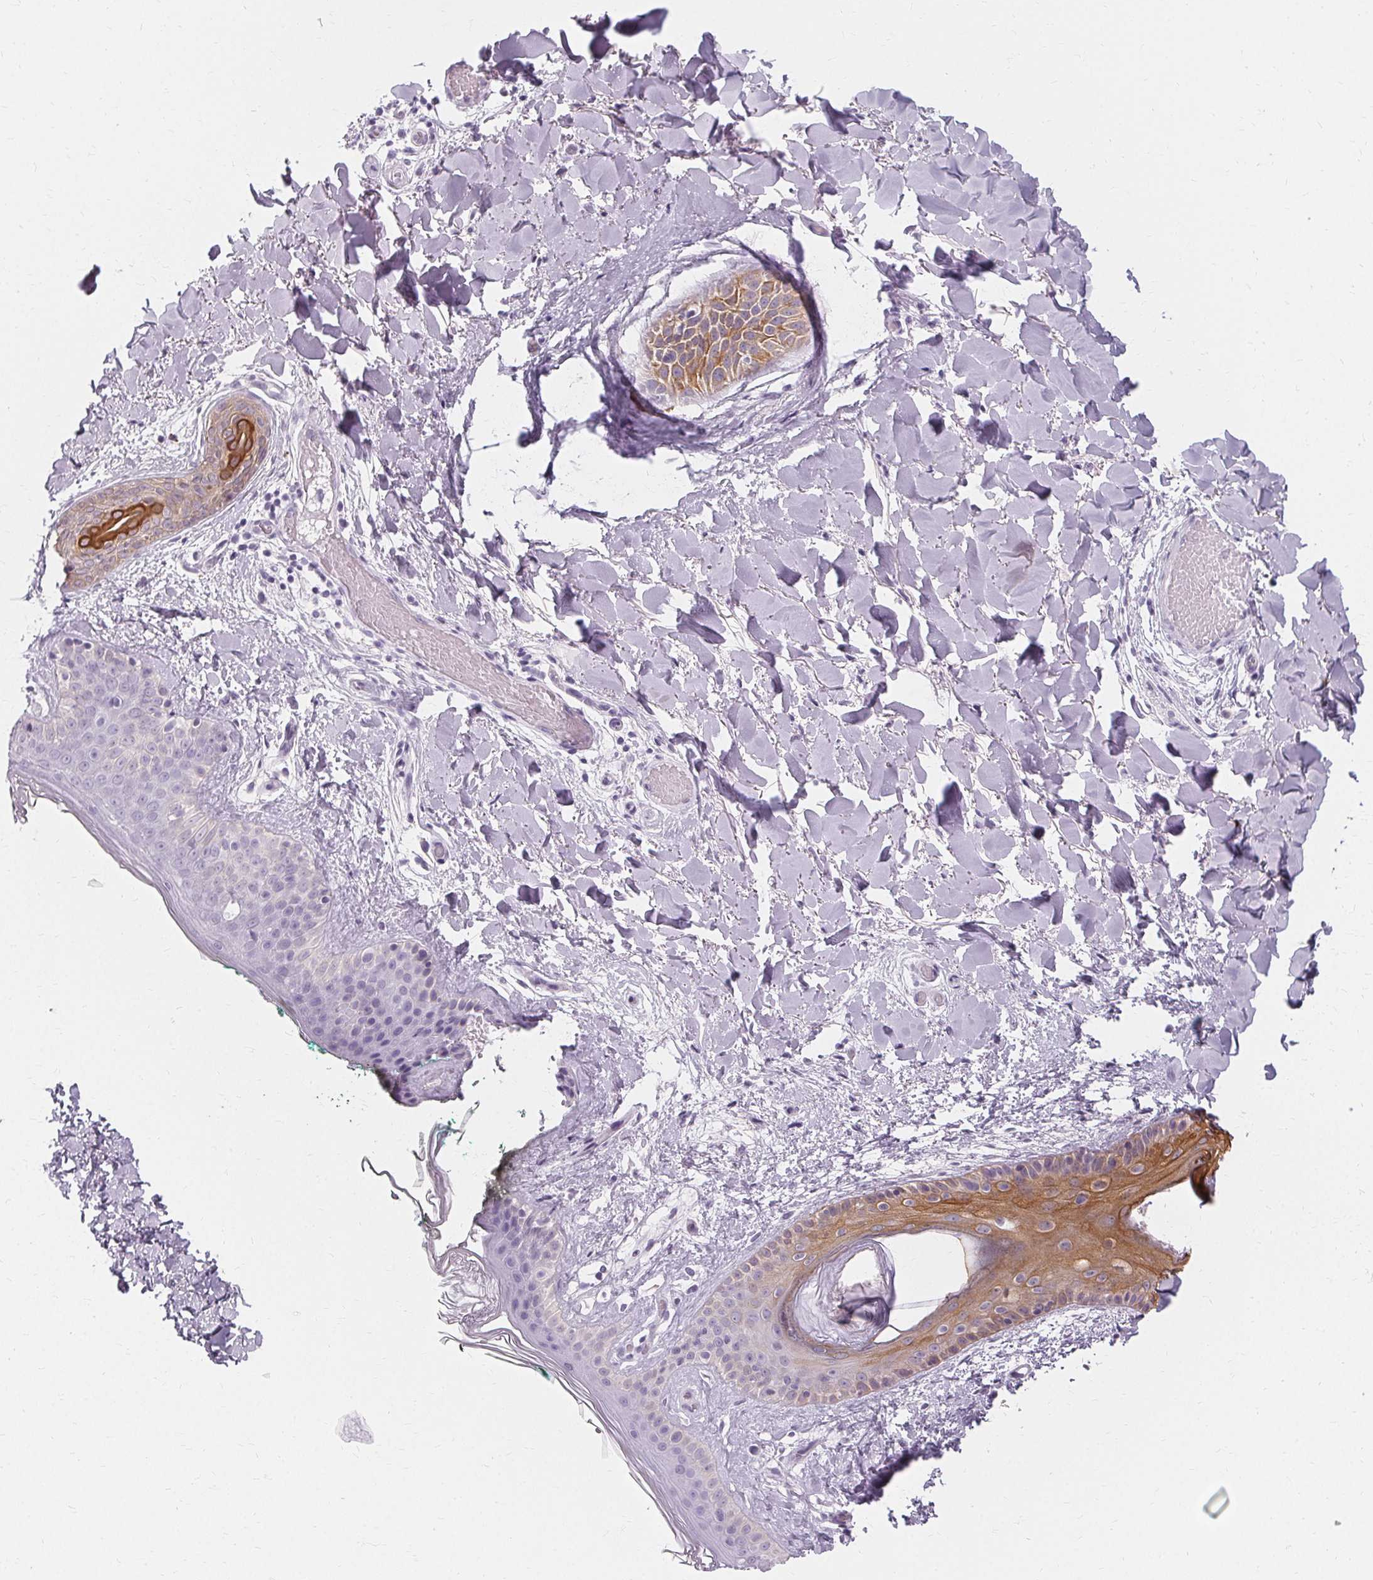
{"staining": {"intensity": "negative", "quantity": "none", "location": "none"}, "tissue": "skin", "cell_type": "Fibroblasts", "image_type": "normal", "snomed": [{"axis": "morphology", "description": "Normal tissue, NOS"}, {"axis": "topography", "description": "Skin"}], "caption": "IHC photomicrograph of benign skin: human skin stained with DAB shows no significant protein positivity in fibroblasts. Brightfield microscopy of immunohistochemistry (IHC) stained with DAB (brown) and hematoxylin (blue), captured at high magnification.", "gene": "KRT6A", "patient": {"sex": "female", "age": 34}}